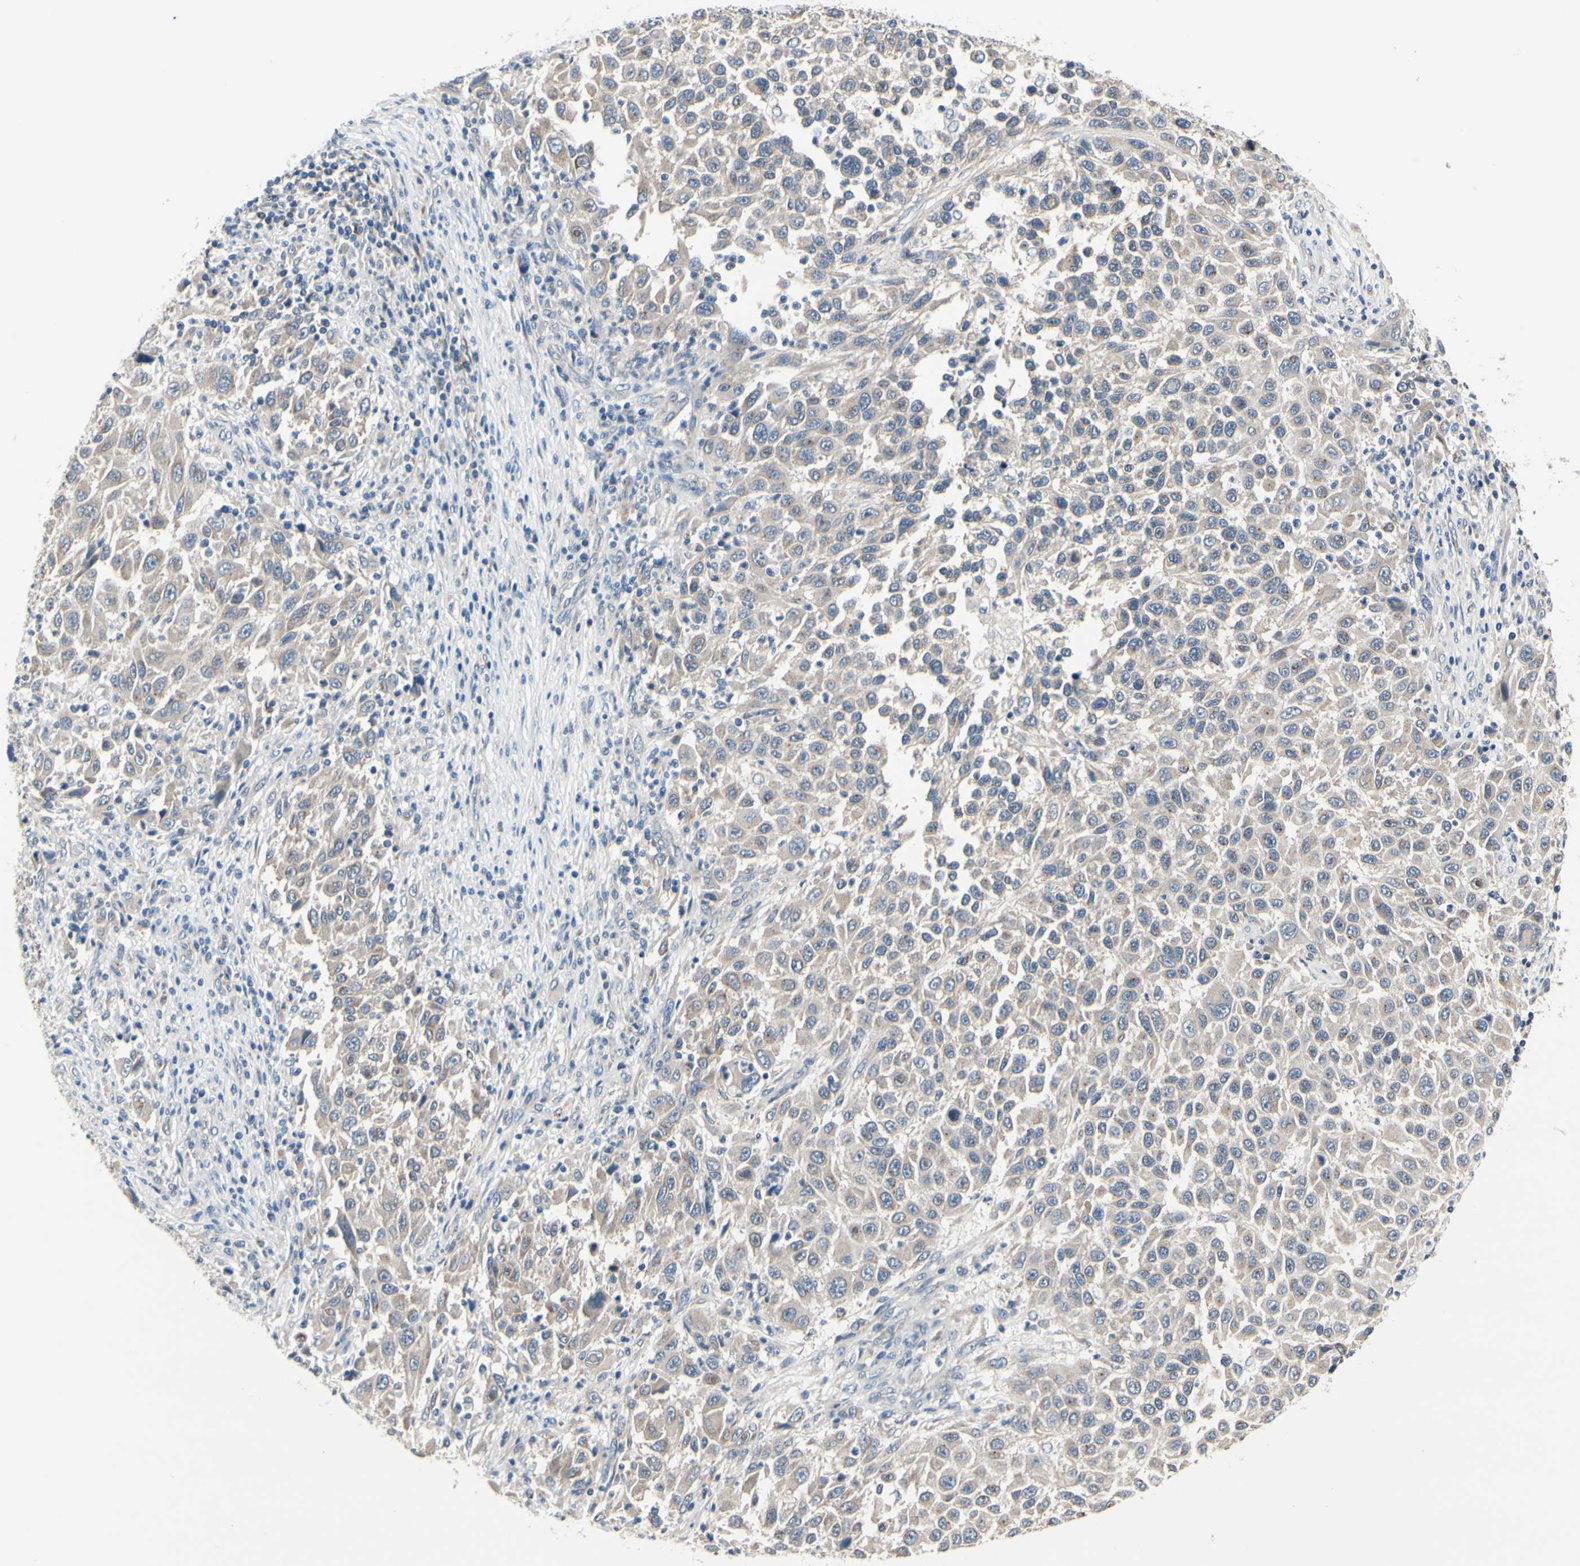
{"staining": {"intensity": "weak", "quantity": "<25%", "location": "cytoplasmic/membranous"}, "tissue": "melanoma", "cell_type": "Tumor cells", "image_type": "cancer", "snomed": [{"axis": "morphology", "description": "Malignant melanoma, Metastatic site"}, {"axis": "topography", "description": "Lymph node"}], "caption": "The micrograph displays no significant staining in tumor cells of malignant melanoma (metastatic site).", "gene": "PRKAR2B", "patient": {"sex": "male", "age": 61}}